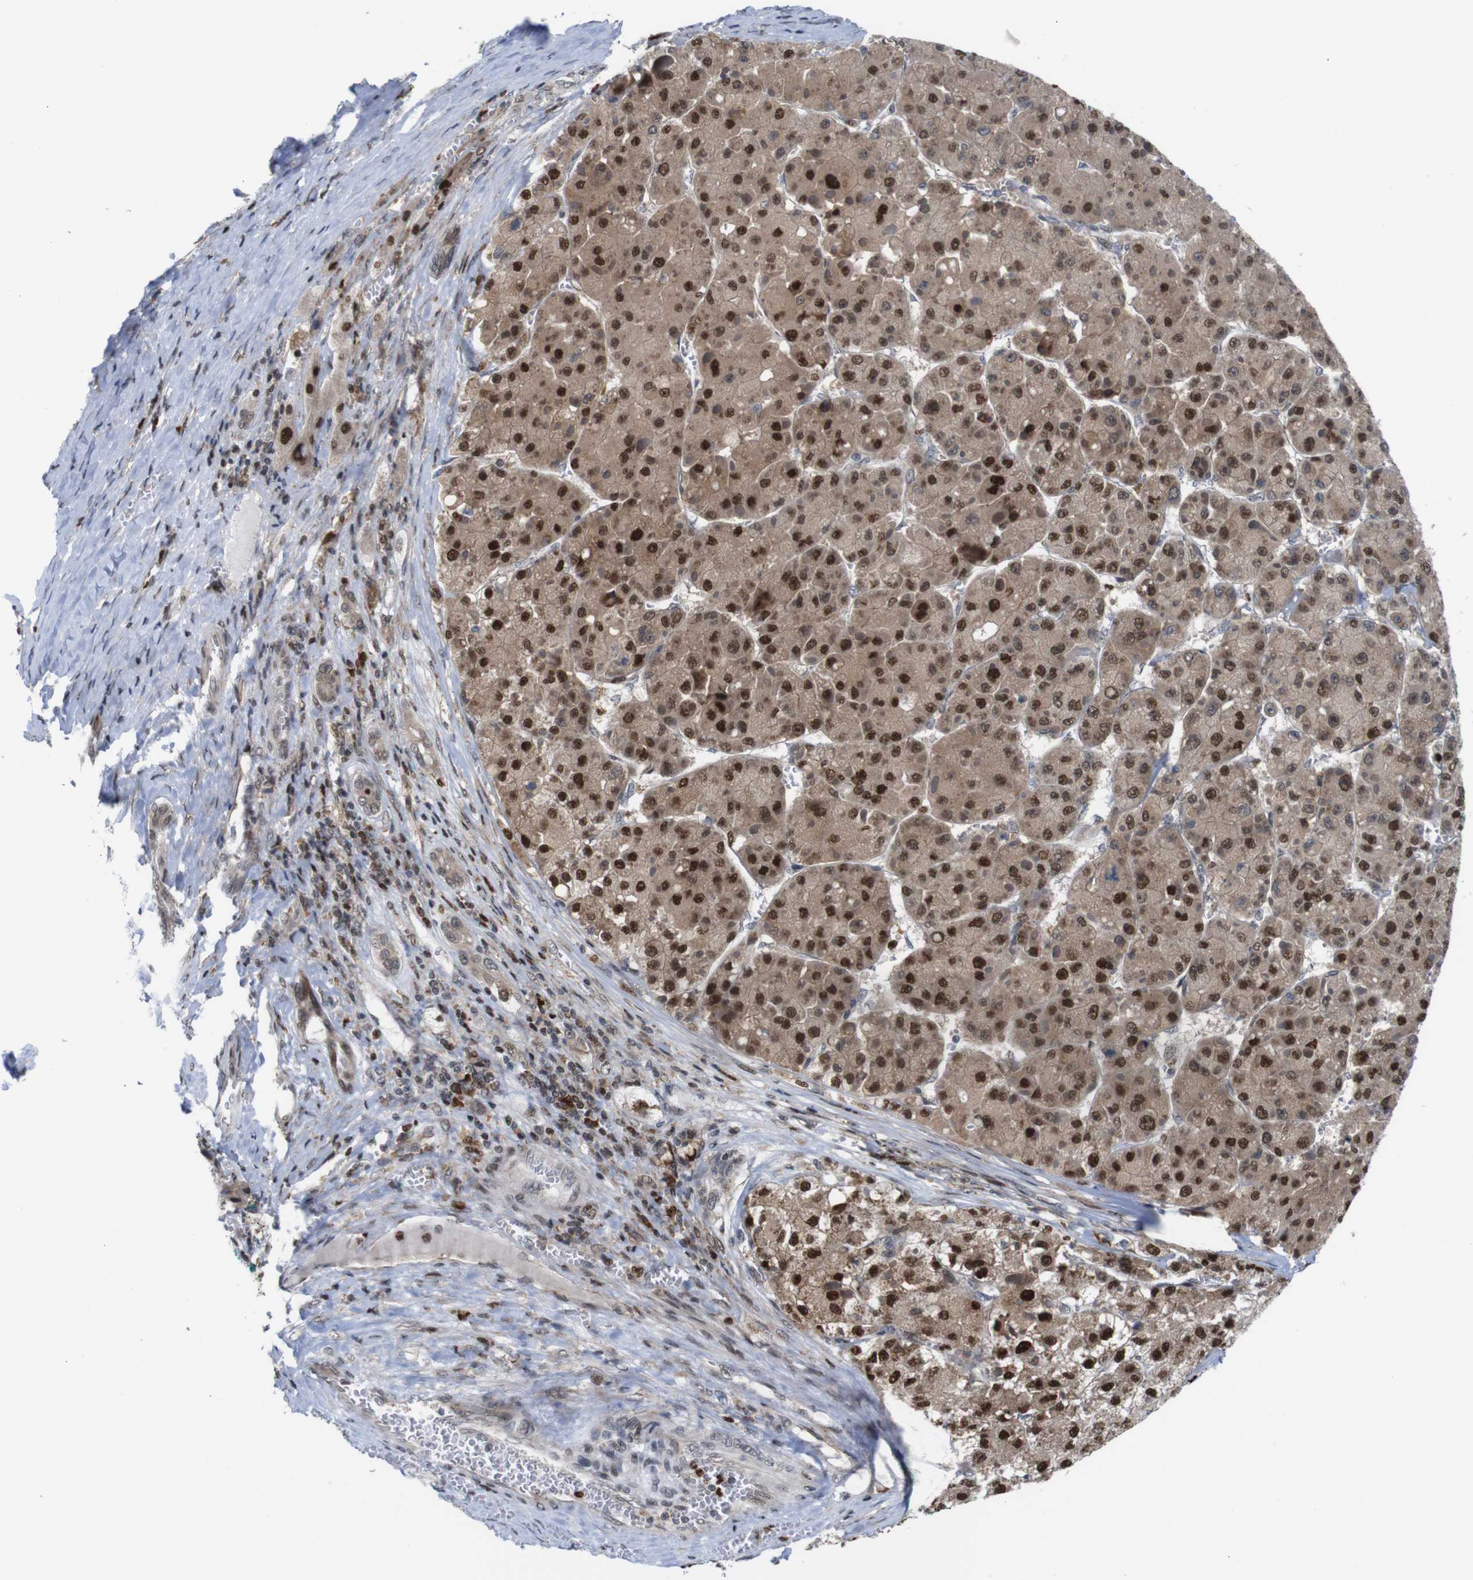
{"staining": {"intensity": "strong", "quantity": ">75%", "location": "cytoplasmic/membranous,nuclear"}, "tissue": "liver cancer", "cell_type": "Tumor cells", "image_type": "cancer", "snomed": [{"axis": "morphology", "description": "Carcinoma, Hepatocellular, NOS"}, {"axis": "topography", "description": "Liver"}], "caption": "Protein staining shows strong cytoplasmic/membranous and nuclear staining in approximately >75% of tumor cells in hepatocellular carcinoma (liver).", "gene": "PTPN1", "patient": {"sex": "female", "age": 73}}